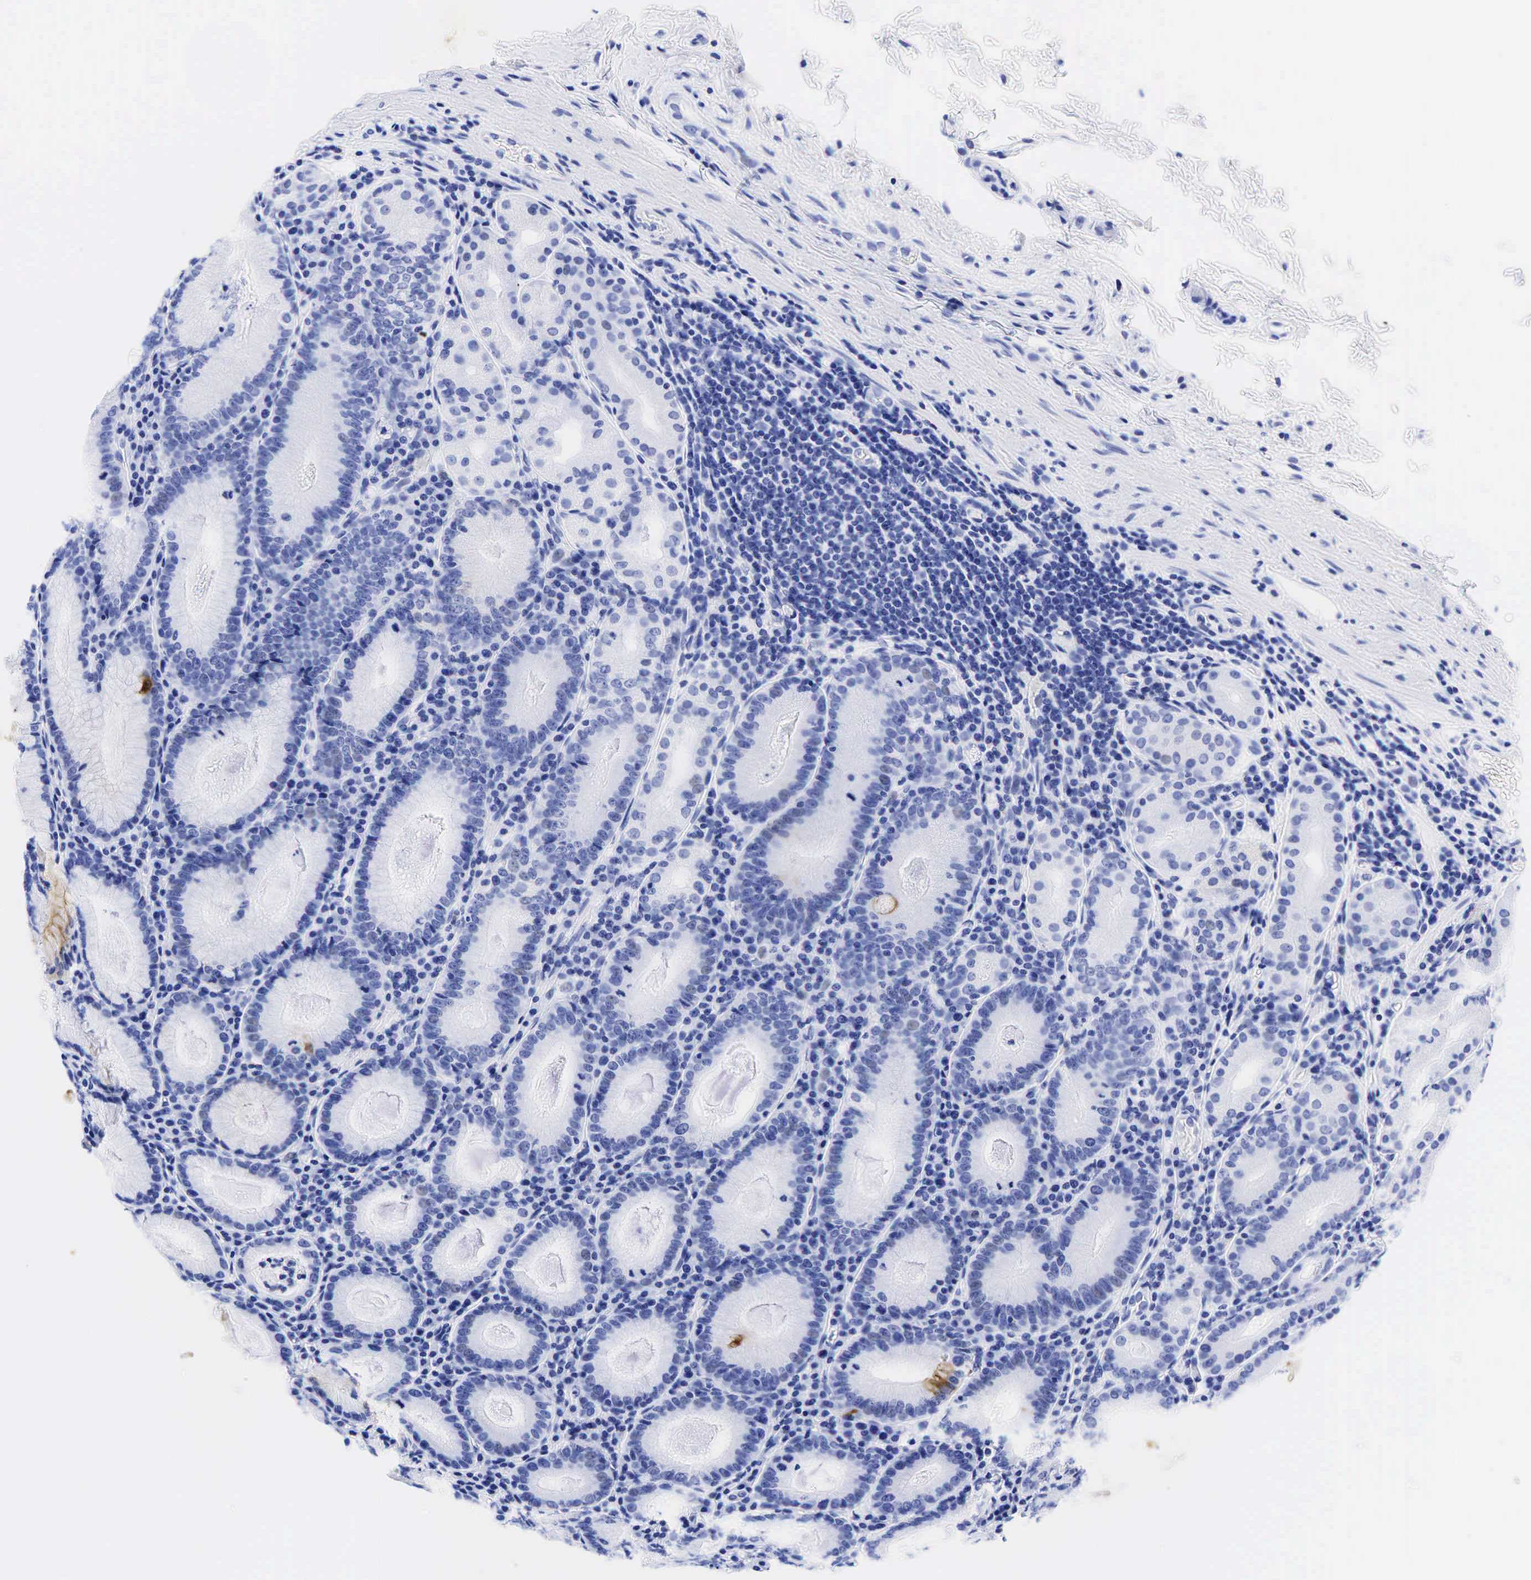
{"staining": {"intensity": "moderate", "quantity": "25%-75%", "location": "cytoplasmic/membranous"}, "tissue": "stomach", "cell_type": "Glandular cells", "image_type": "normal", "snomed": [{"axis": "morphology", "description": "Normal tissue, NOS"}, {"axis": "topography", "description": "Stomach, lower"}], "caption": "Protein staining of normal stomach exhibits moderate cytoplasmic/membranous positivity in approximately 25%-75% of glandular cells.", "gene": "CEACAM5", "patient": {"sex": "female", "age": 43}}